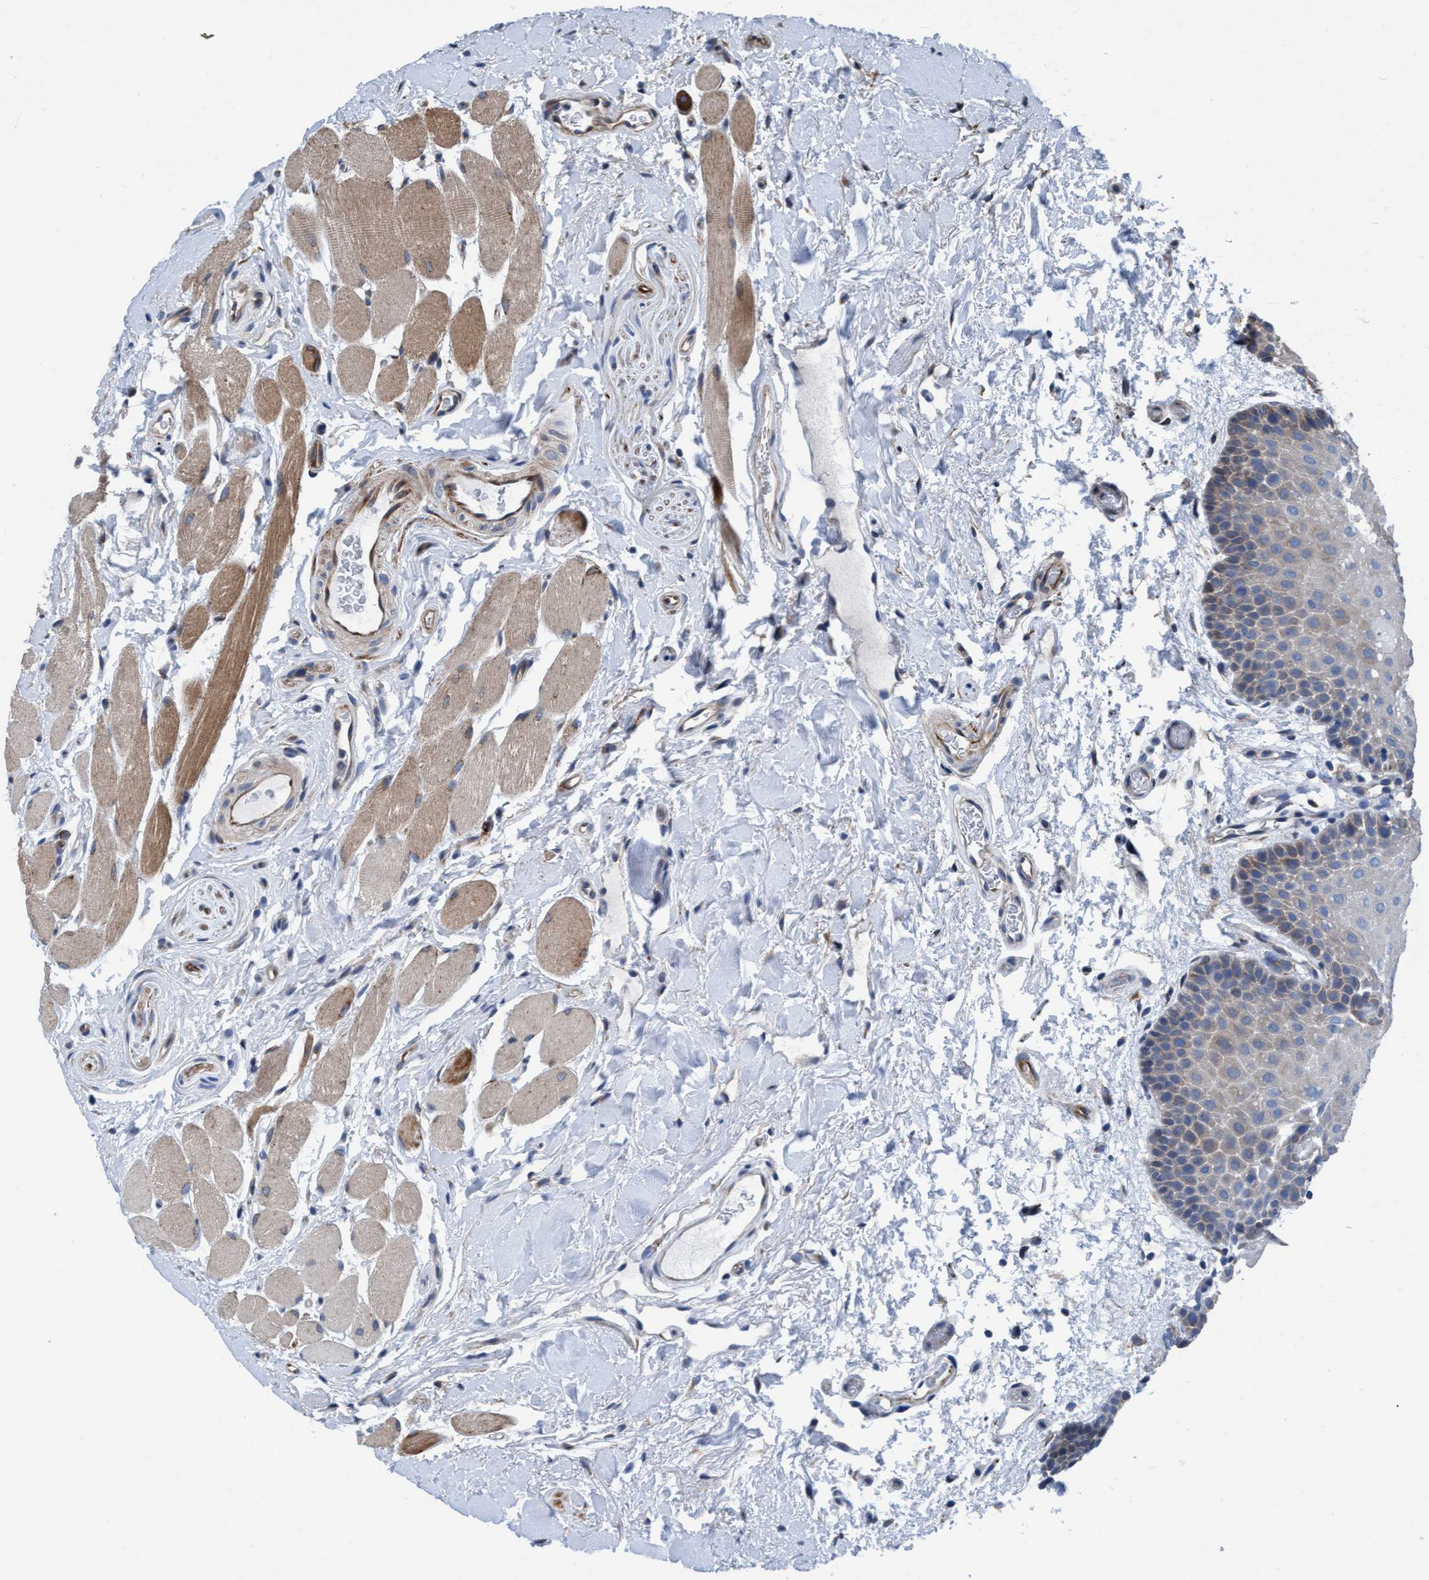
{"staining": {"intensity": "moderate", "quantity": "25%-75%", "location": "cytoplasmic/membranous"}, "tissue": "oral mucosa", "cell_type": "Squamous epithelial cells", "image_type": "normal", "snomed": [{"axis": "morphology", "description": "Normal tissue, NOS"}, {"axis": "topography", "description": "Oral tissue"}], "caption": "This is an image of IHC staining of benign oral mucosa, which shows moderate positivity in the cytoplasmic/membranous of squamous epithelial cells.", "gene": "NMT1", "patient": {"sex": "male", "age": 62}}